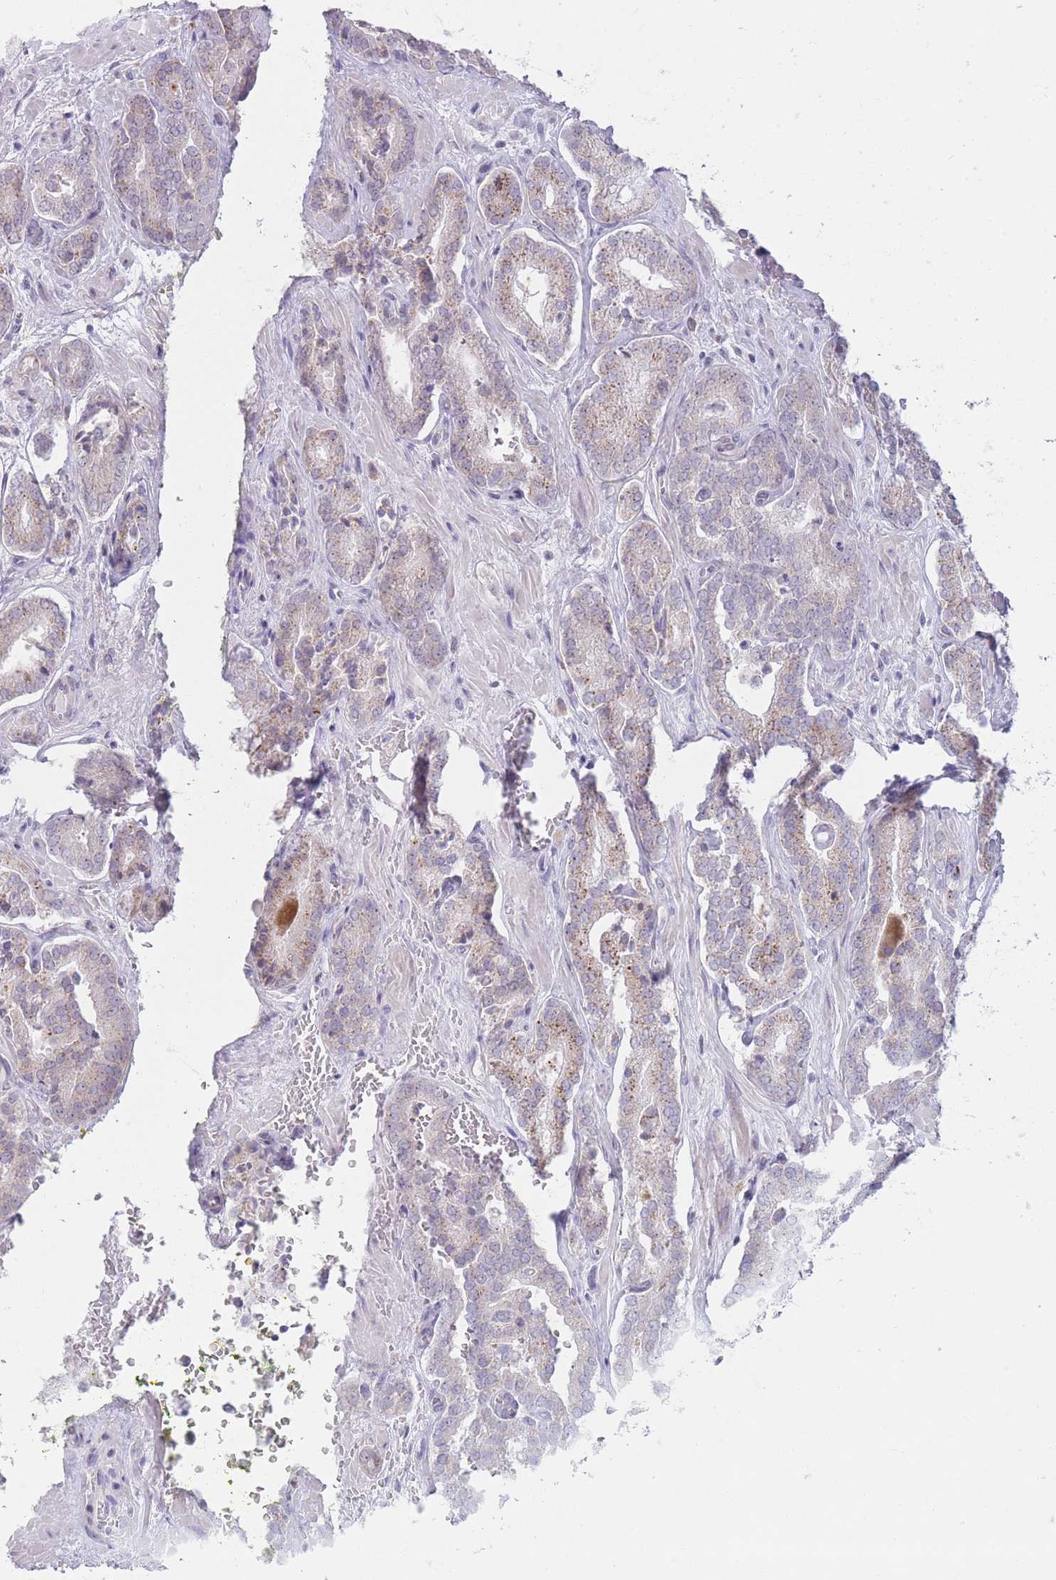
{"staining": {"intensity": "weak", "quantity": "<25%", "location": "cytoplasmic/membranous"}, "tissue": "prostate cancer", "cell_type": "Tumor cells", "image_type": "cancer", "snomed": [{"axis": "morphology", "description": "Adenocarcinoma, High grade"}, {"axis": "topography", "description": "Prostate"}], "caption": "Tumor cells show no significant protein positivity in prostate cancer.", "gene": "PAIP2B", "patient": {"sex": "male", "age": 66}}